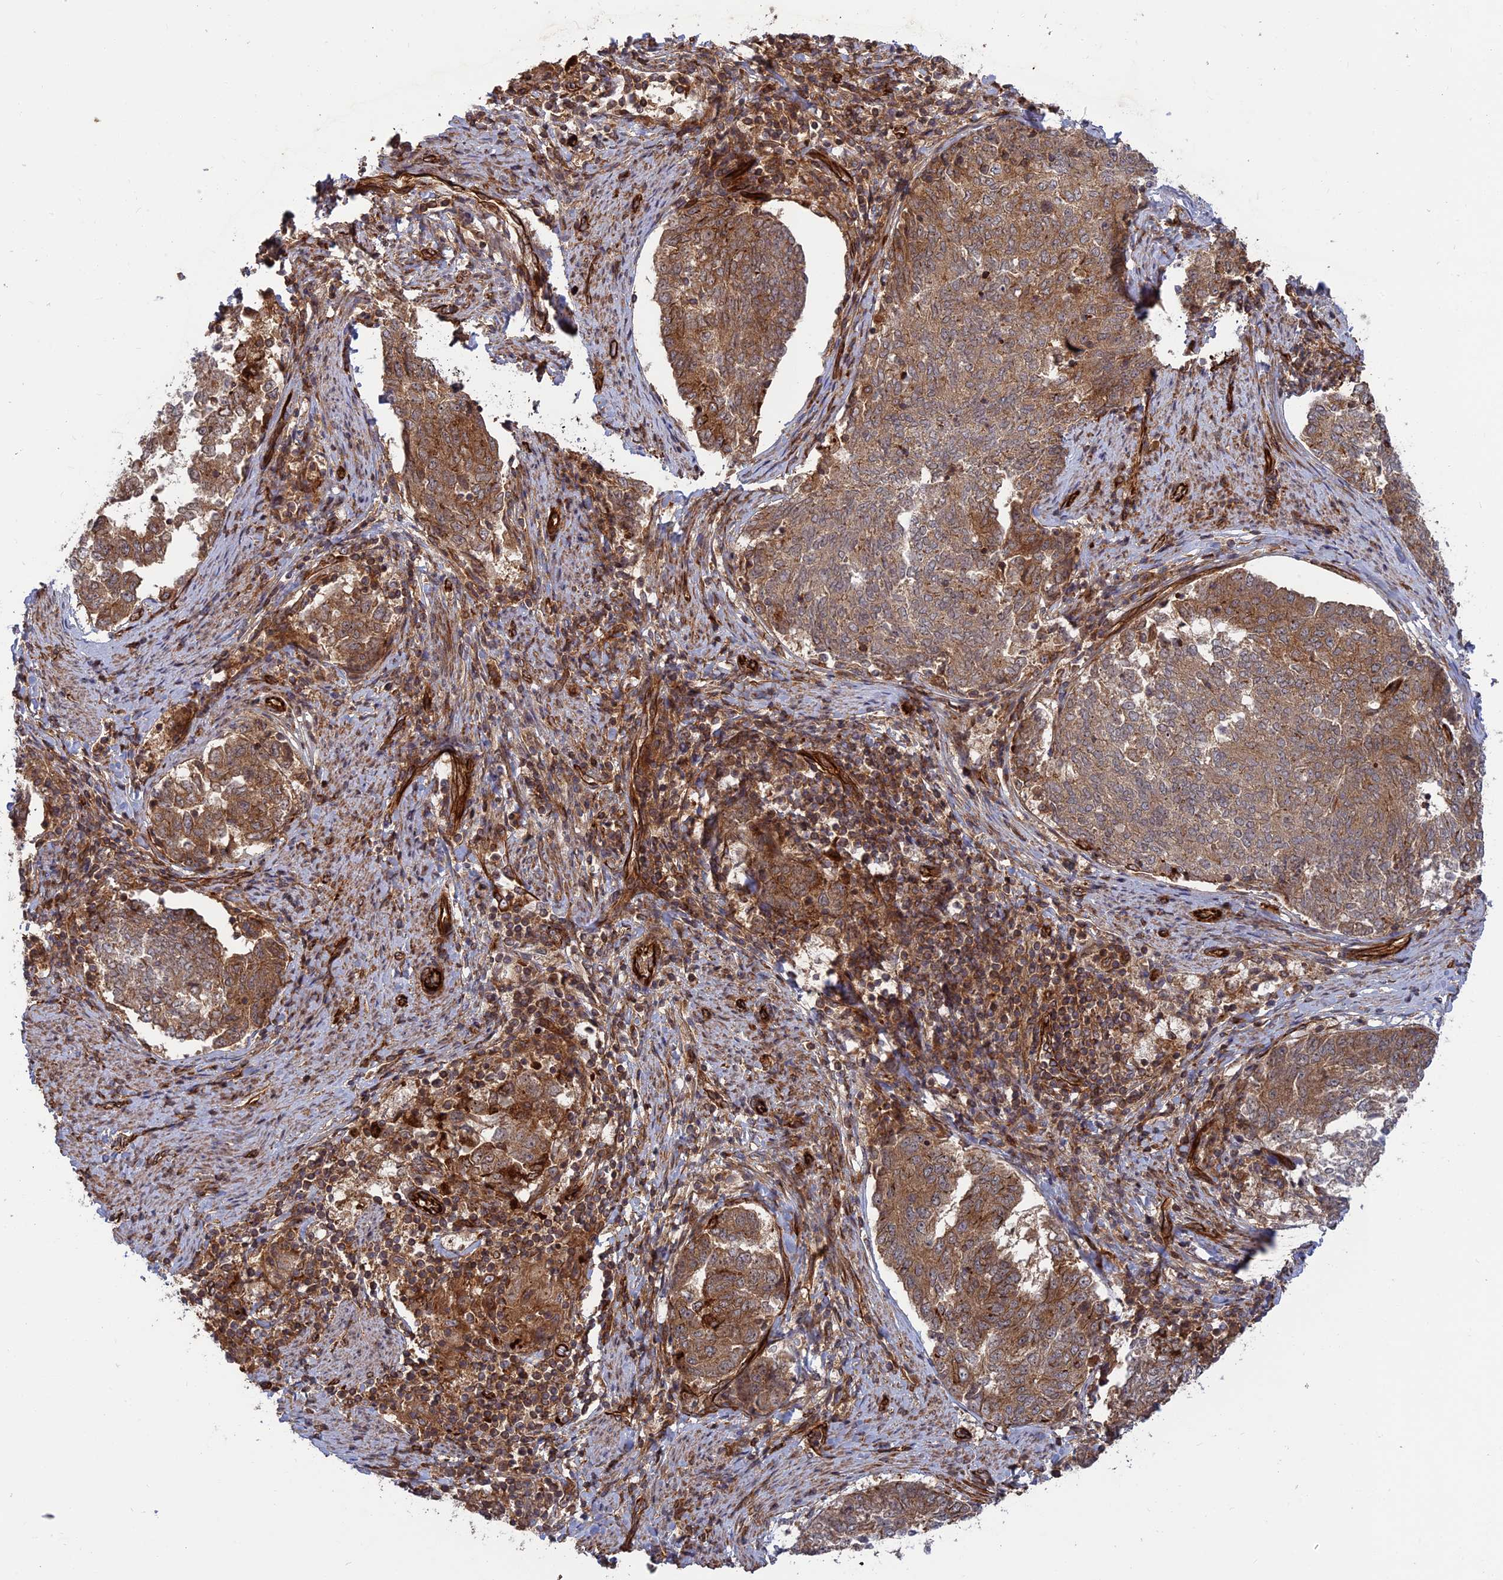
{"staining": {"intensity": "moderate", "quantity": ">75%", "location": "cytoplasmic/membranous"}, "tissue": "endometrial cancer", "cell_type": "Tumor cells", "image_type": "cancer", "snomed": [{"axis": "morphology", "description": "Adenocarcinoma, NOS"}, {"axis": "topography", "description": "Endometrium"}], "caption": "Endometrial cancer (adenocarcinoma) stained with a brown dye exhibits moderate cytoplasmic/membranous positive staining in approximately >75% of tumor cells.", "gene": "PHLDB3", "patient": {"sex": "female", "age": 80}}